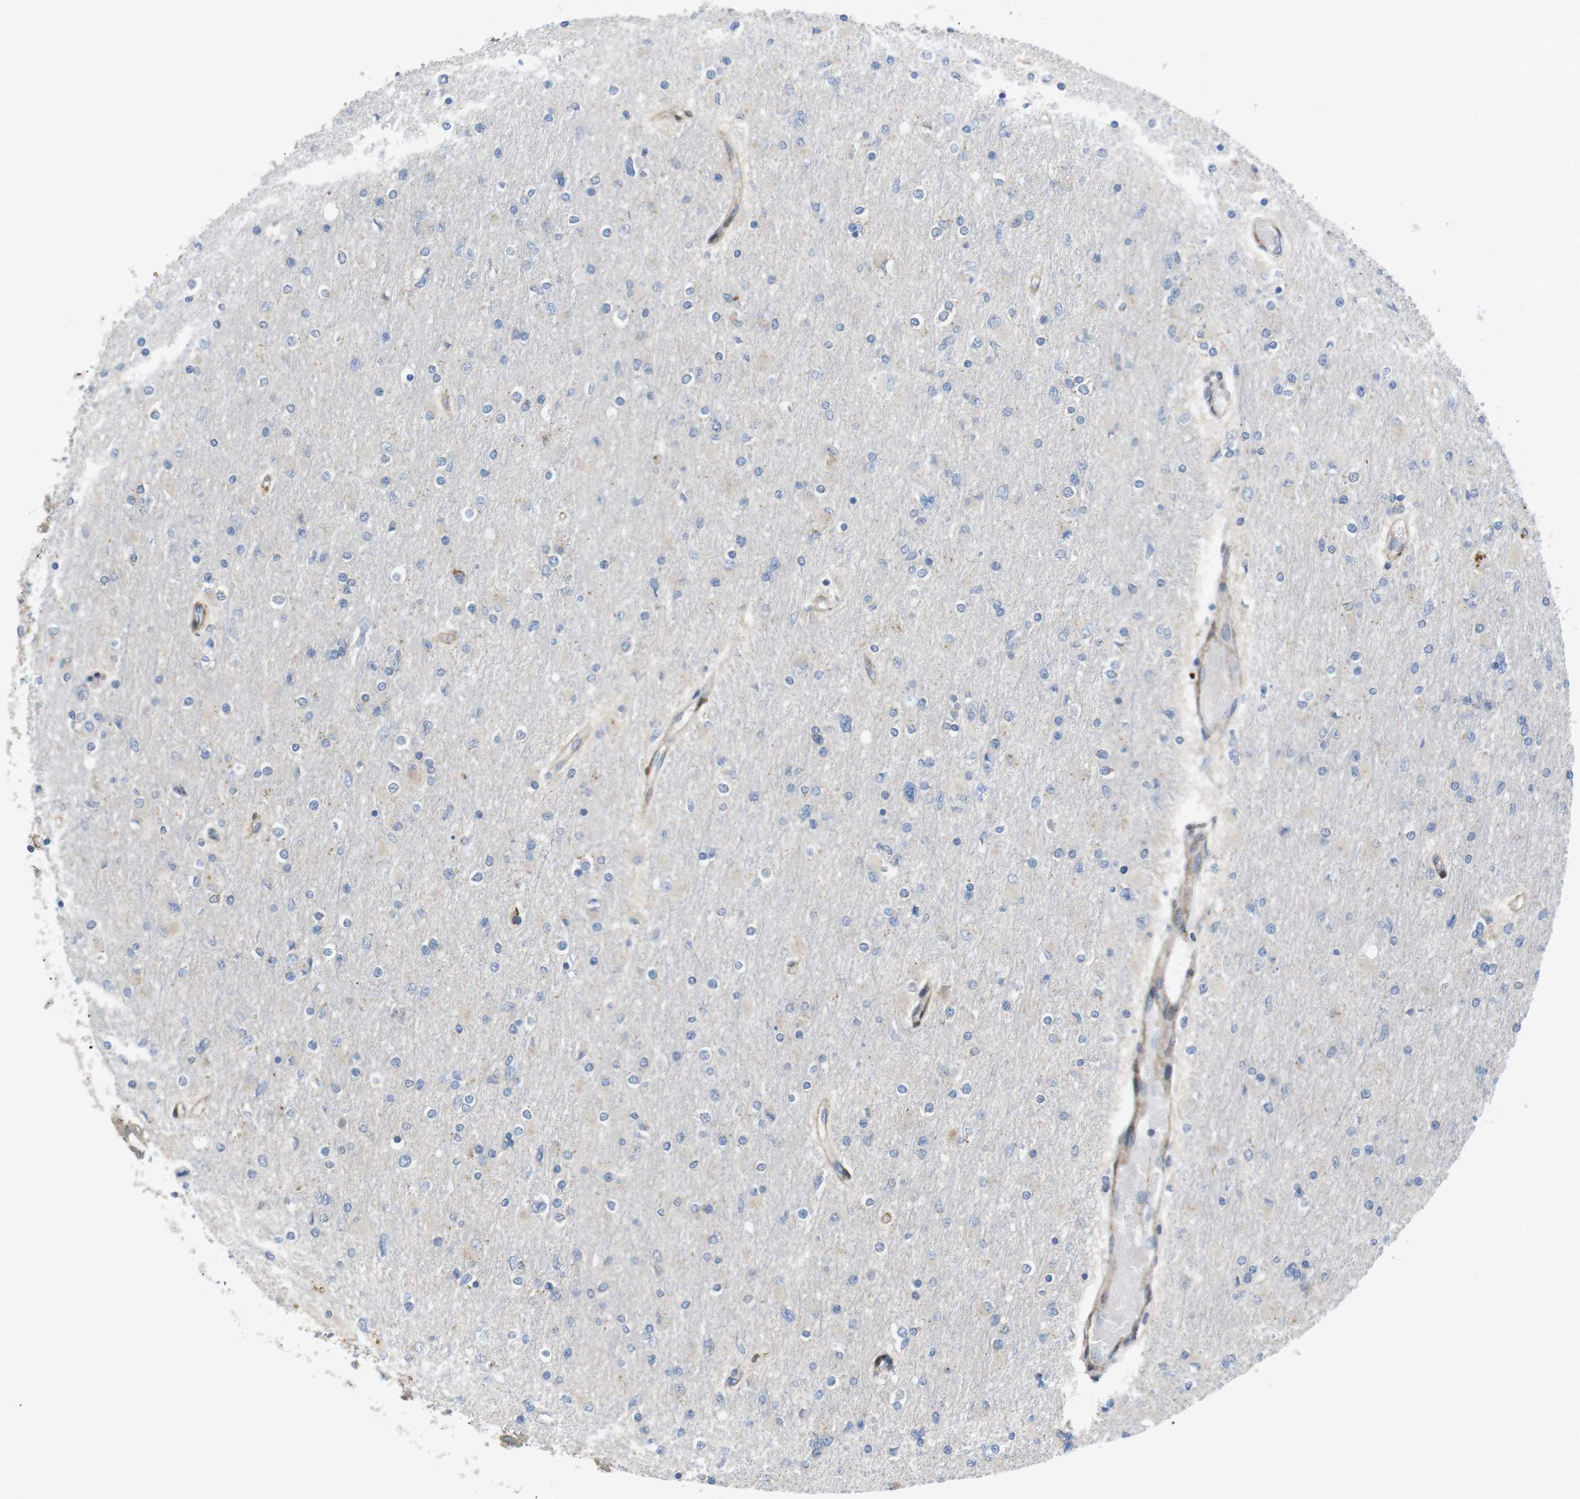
{"staining": {"intensity": "negative", "quantity": "none", "location": "none"}, "tissue": "glioma", "cell_type": "Tumor cells", "image_type": "cancer", "snomed": [{"axis": "morphology", "description": "Glioma, malignant, High grade"}, {"axis": "topography", "description": "Cerebral cortex"}], "caption": "A micrograph of human malignant glioma (high-grade) is negative for staining in tumor cells.", "gene": "KANK2", "patient": {"sex": "female", "age": 36}}